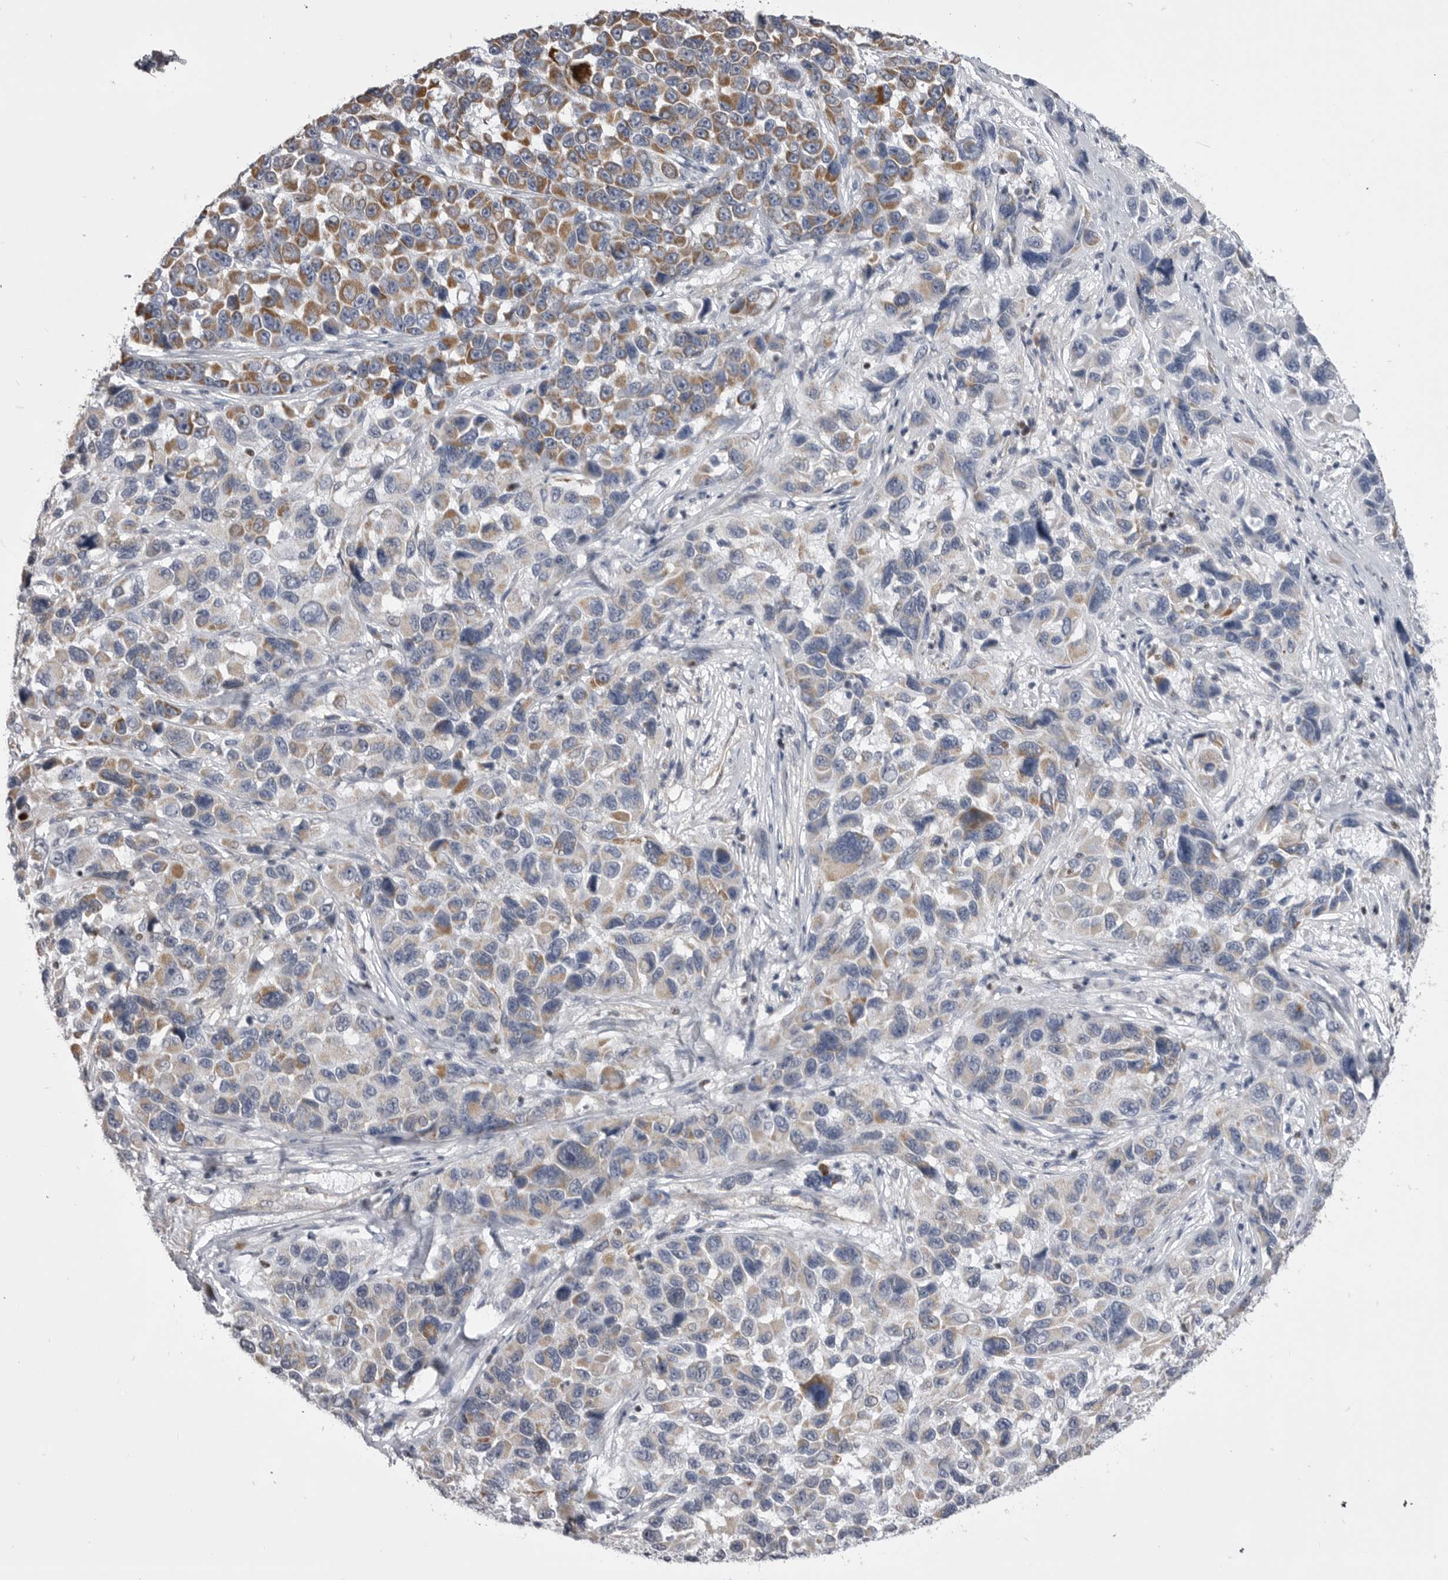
{"staining": {"intensity": "moderate", "quantity": ">75%", "location": "cytoplasmic/membranous"}, "tissue": "melanoma", "cell_type": "Tumor cells", "image_type": "cancer", "snomed": [{"axis": "morphology", "description": "Malignant melanoma, NOS"}, {"axis": "topography", "description": "Skin"}], "caption": "This is a photomicrograph of IHC staining of malignant melanoma, which shows moderate staining in the cytoplasmic/membranous of tumor cells.", "gene": "OPLAH", "patient": {"sex": "male", "age": 53}}